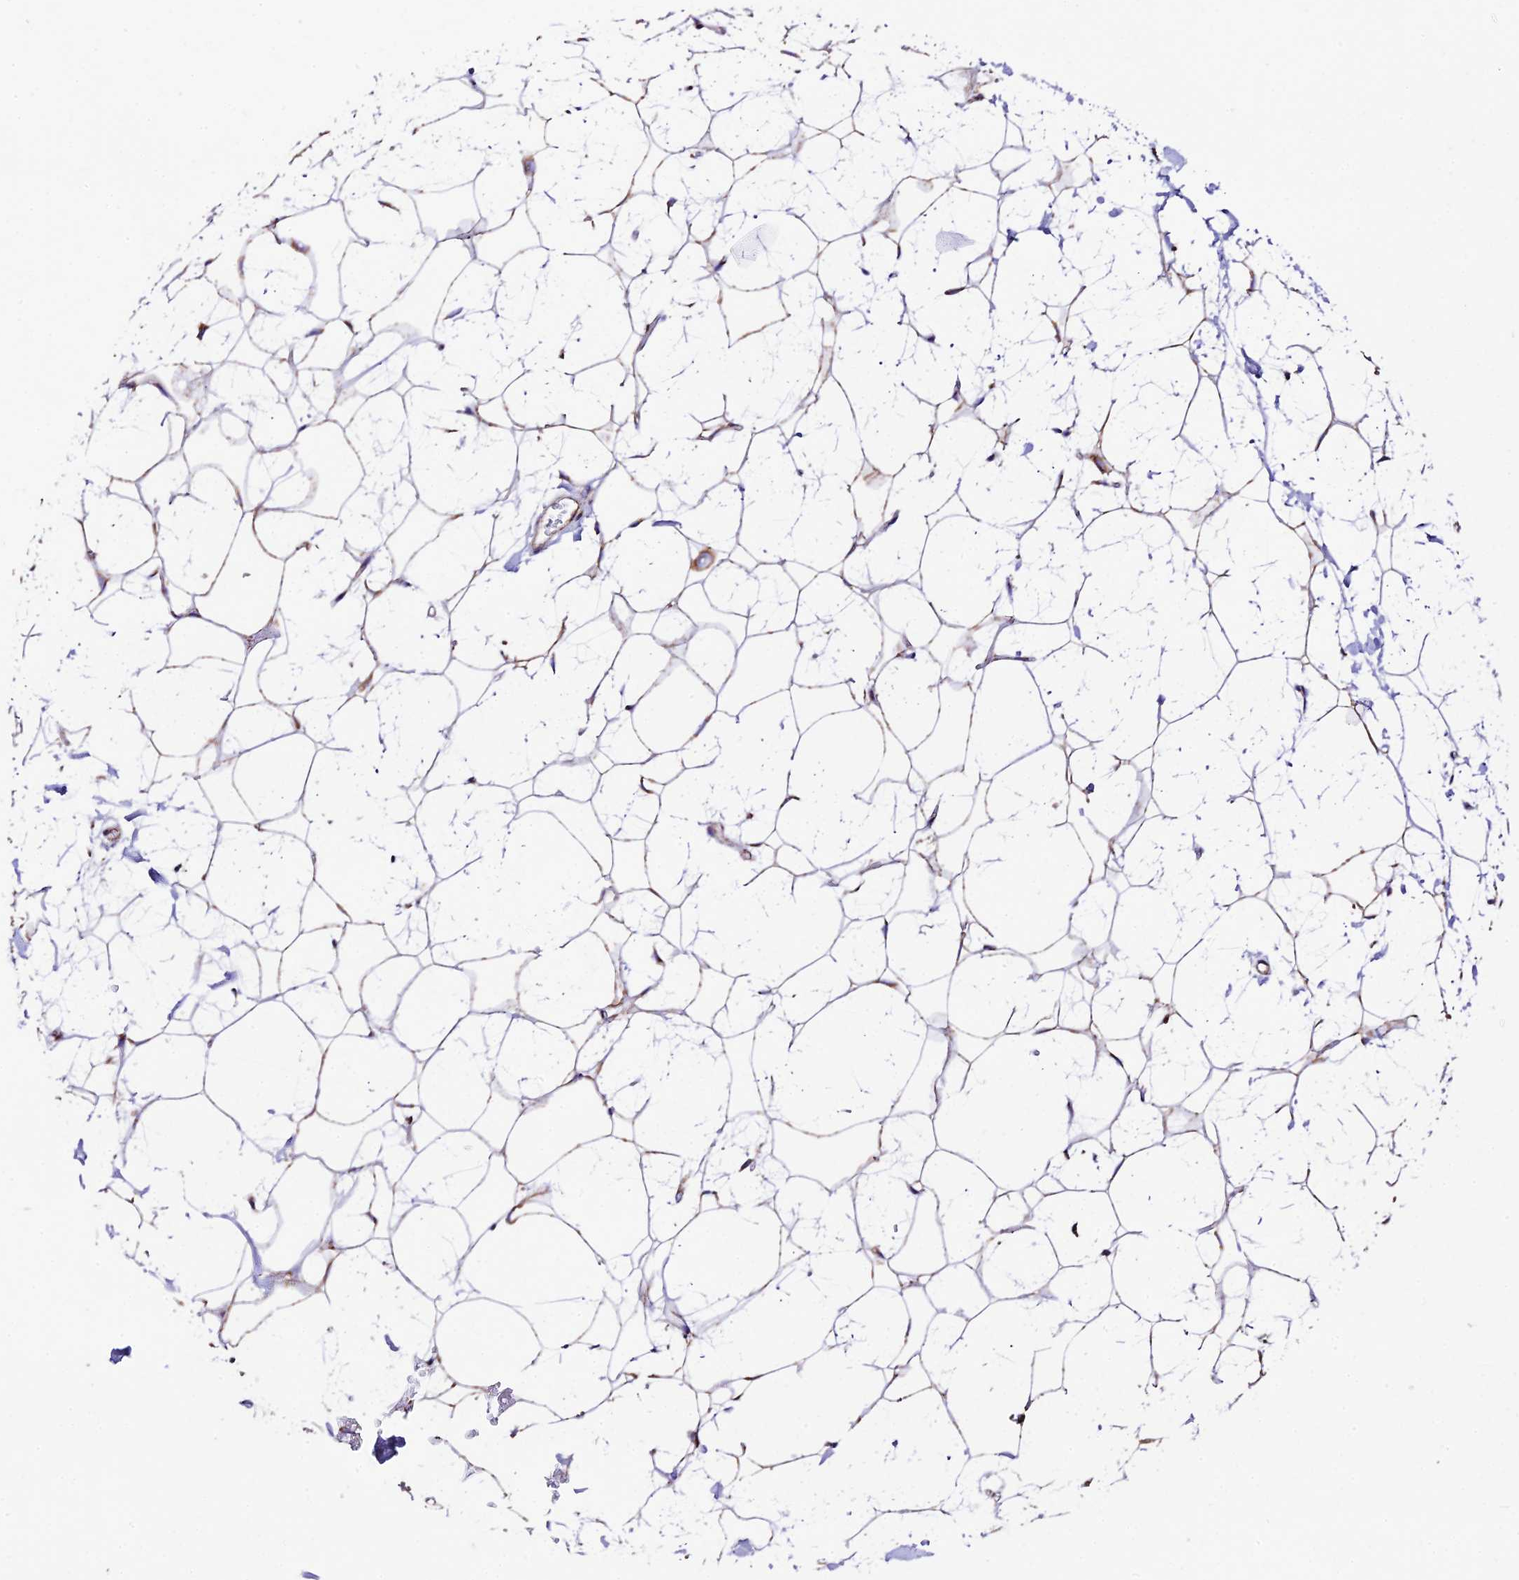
{"staining": {"intensity": "strong", "quantity": ">75%", "location": "cytoplasmic/membranous"}, "tissue": "adipose tissue", "cell_type": "Adipocytes", "image_type": "normal", "snomed": [{"axis": "morphology", "description": "Normal tissue, NOS"}, {"axis": "topography", "description": "Breast"}], "caption": "Human adipose tissue stained for a protein (brown) exhibits strong cytoplasmic/membranous positive positivity in approximately >75% of adipocytes.", "gene": "CHCHD3", "patient": {"sex": "female", "age": 26}}